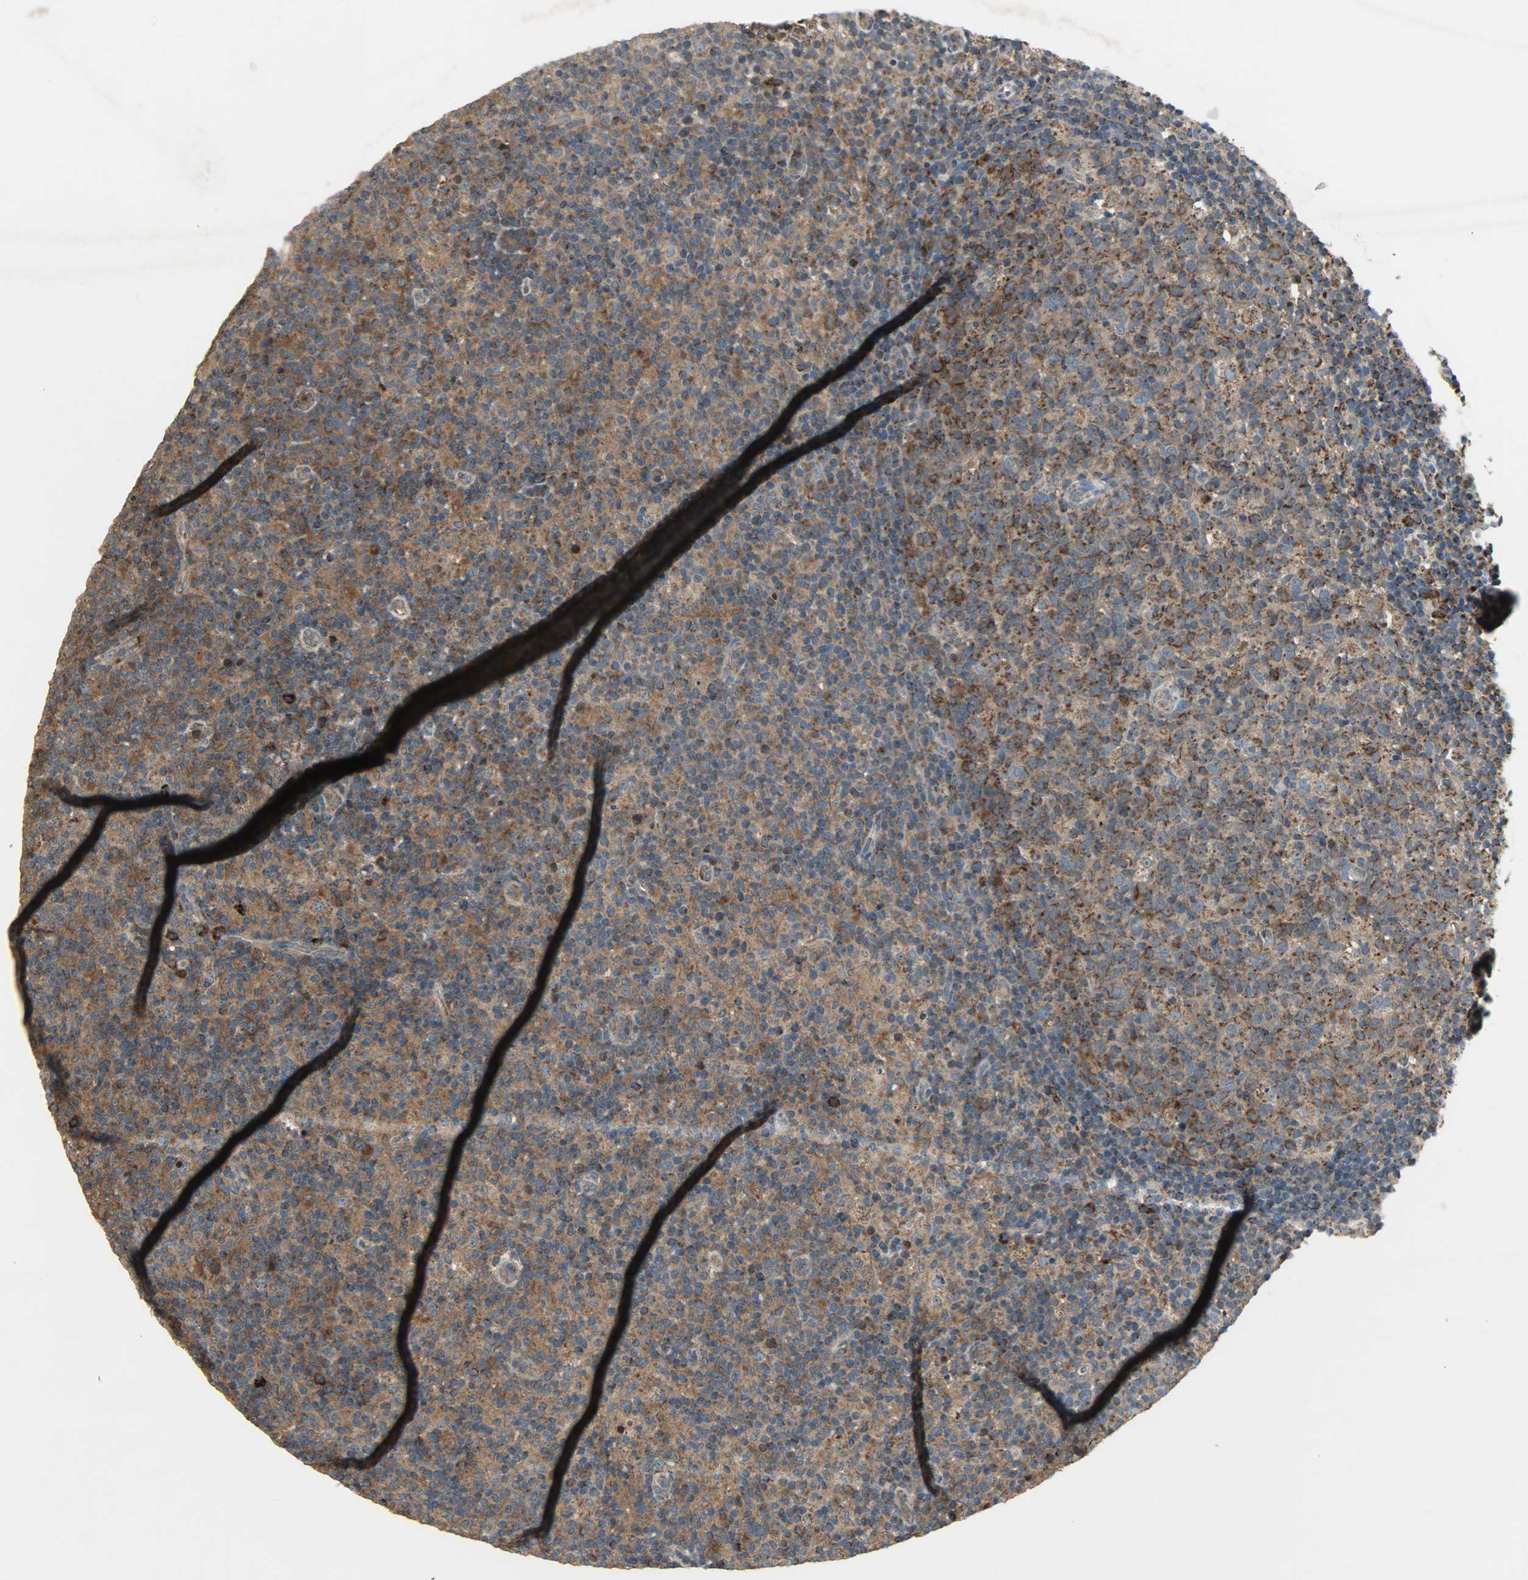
{"staining": {"intensity": "moderate", "quantity": ">75%", "location": "cytoplasmic/membranous"}, "tissue": "lymph node", "cell_type": "Germinal center cells", "image_type": "normal", "snomed": [{"axis": "morphology", "description": "Normal tissue, NOS"}, {"axis": "morphology", "description": "Inflammation, NOS"}, {"axis": "topography", "description": "Lymph node"}], "caption": "Benign lymph node displays moderate cytoplasmic/membranous expression in about >75% of germinal center cells.", "gene": "AMT", "patient": {"sex": "male", "age": 55}}